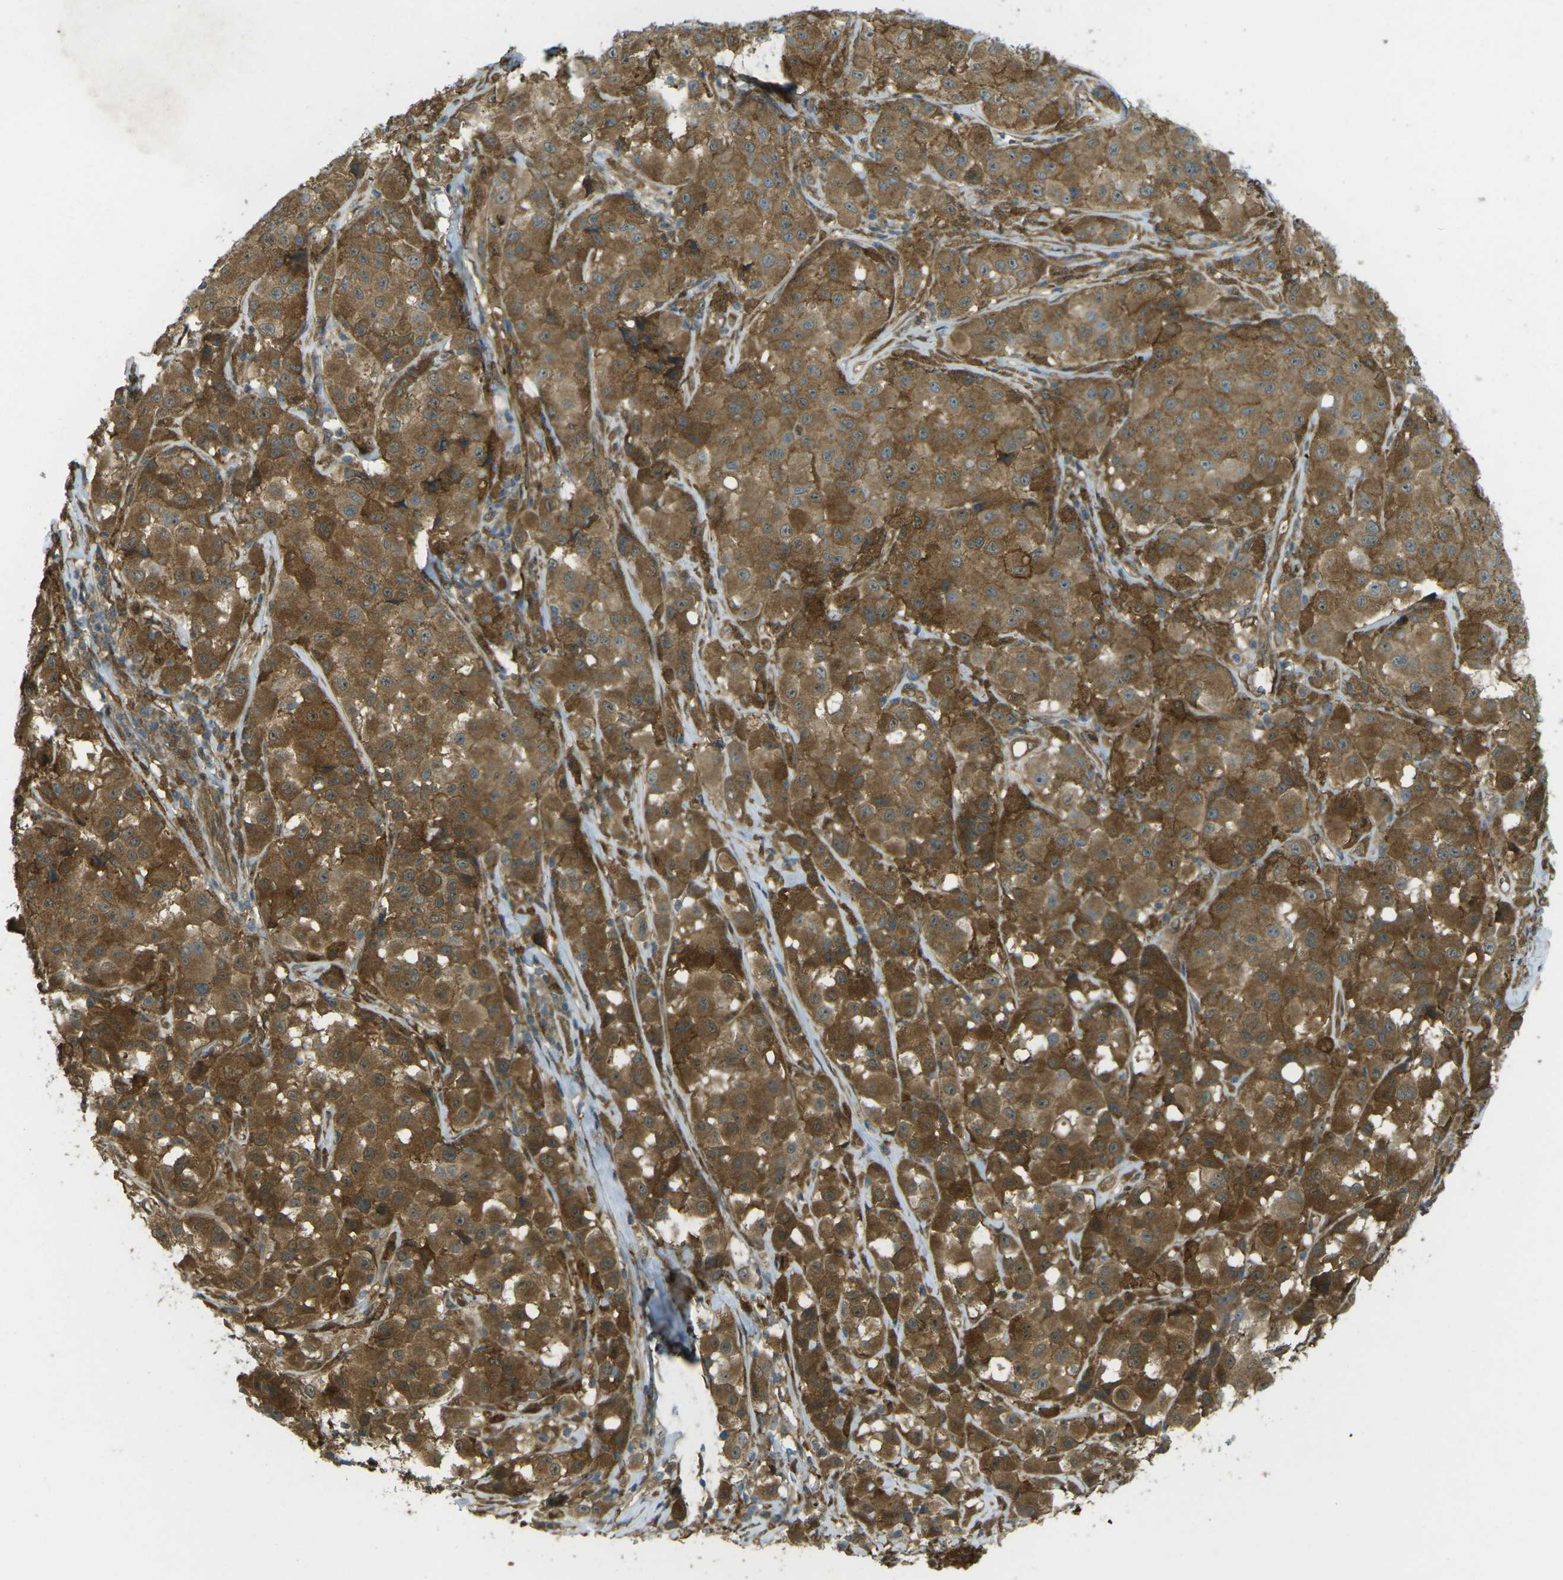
{"staining": {"intensity": "strong", "quantity": ">75%", "location": "cytoplasmic/membranous"}, "tissue": "melanoma", "cell_type": "Tumor cells", "image_type": "cancer", "snomed": [{"axis": "morphology", "description": "Malignant melanoma, NOS"}, {"axis": "topography", "description": "Skin"}], "caption": "Immunohistochemistry histopathology image of neoplastic tissue: malignant melanoma stained using immunohistochemistry (IHC) shows high levels of strong protein expression localized specifically in the cytoplasmic/membranous of tumor cells, appearing as a cytoplasmic/membranous brown color.", "gene": "CHMP3", "patient": {"sex": "male", "age": 84}}